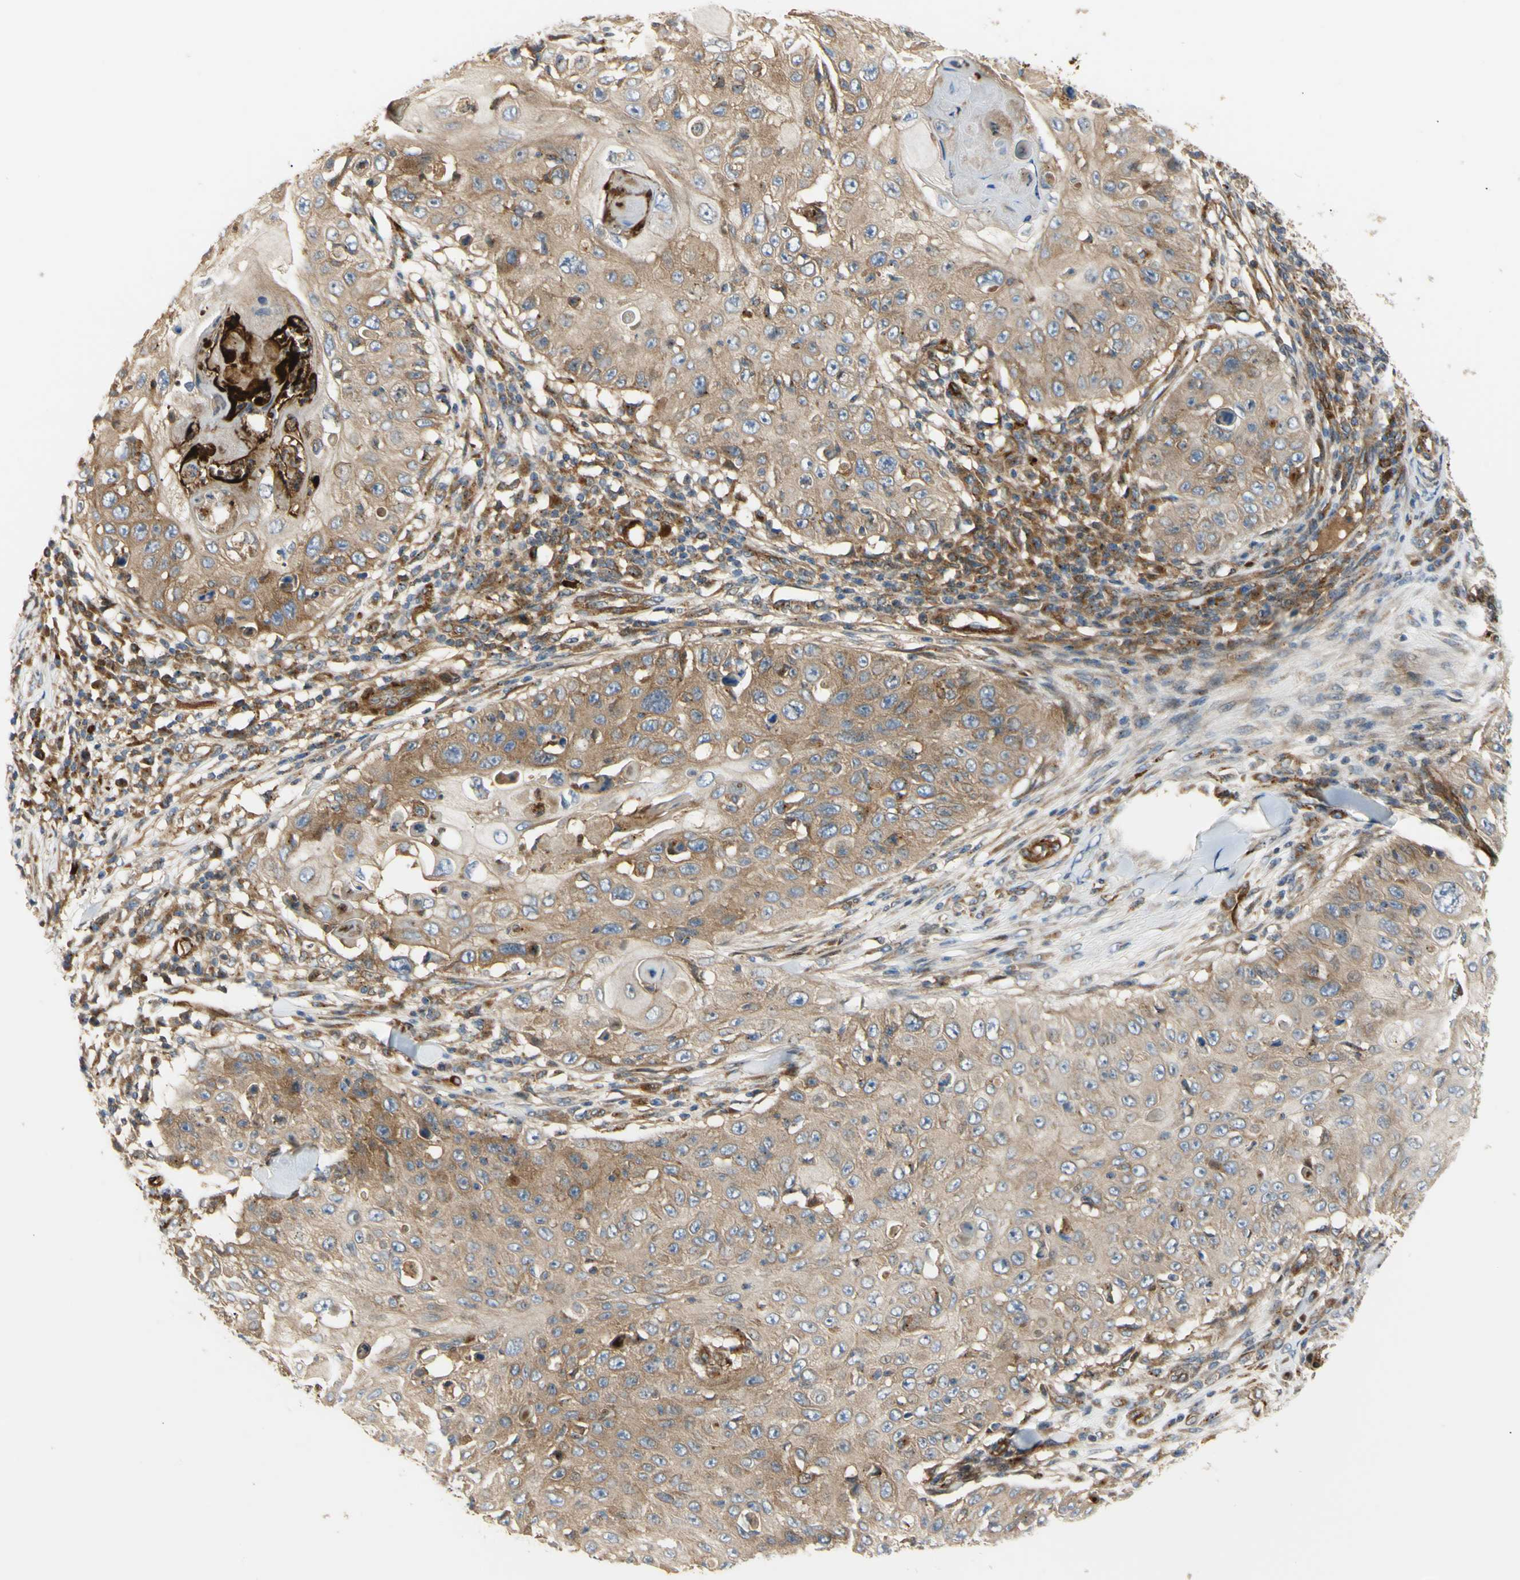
{"staining": {"intensity": "weak", "quantity": ">75%", "location": "cytoplasmic/membranous"}, "tissue": "skin cancer", "cell_type": "Tumor cells", "image_type": "cancer", "snomed": [{"axis": "morphology", "description": "Squamous cell carcinoma, NOS"}, {"axis": "topography", "description": "Skin"}], "caption": "Human skin cancer stained for a protein (brown) shows weak cytoplasmic/membranous positive expression in approximately >75% of tumor cells.", "gene": "TUBG2", "patient": {"sex": "male", "age": 86}}